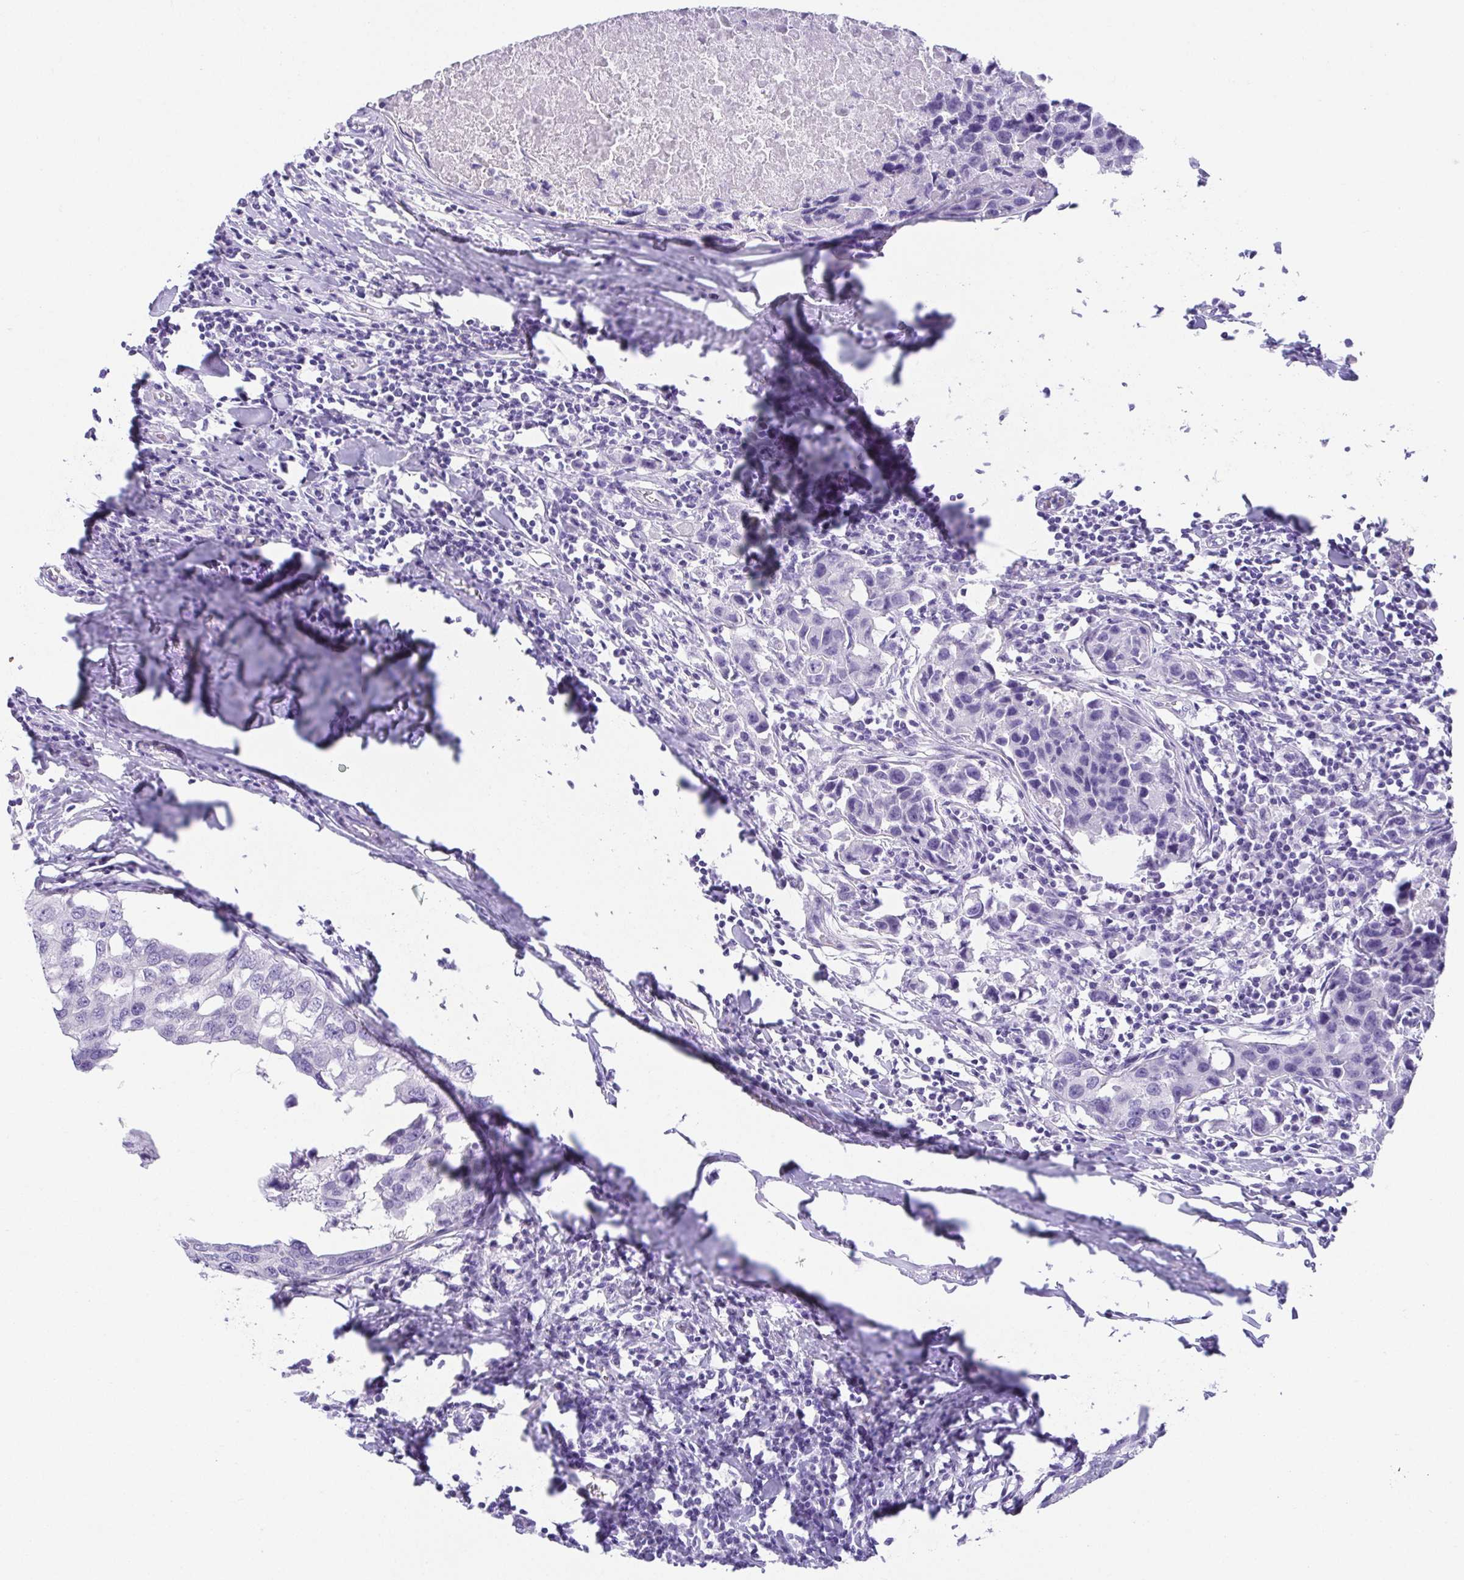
{"staining": {"intensity": "negative", "quantity": "none", "location": "none"}, "tissue": "breast cancer", "cell_type": "Tumor cells", "image_type": "cancer", "snomed": [{"axis": "morphology", "description": "Duct carcinoma"}, {"axis": "topography", "description": "Breast"}], "caption": "A photomicrograph of human intraductal carcinoma (breast) is negative for staining in tumor cells.", "gene": "SPATA4", "patient": {"sex": "female", "age": 27}}